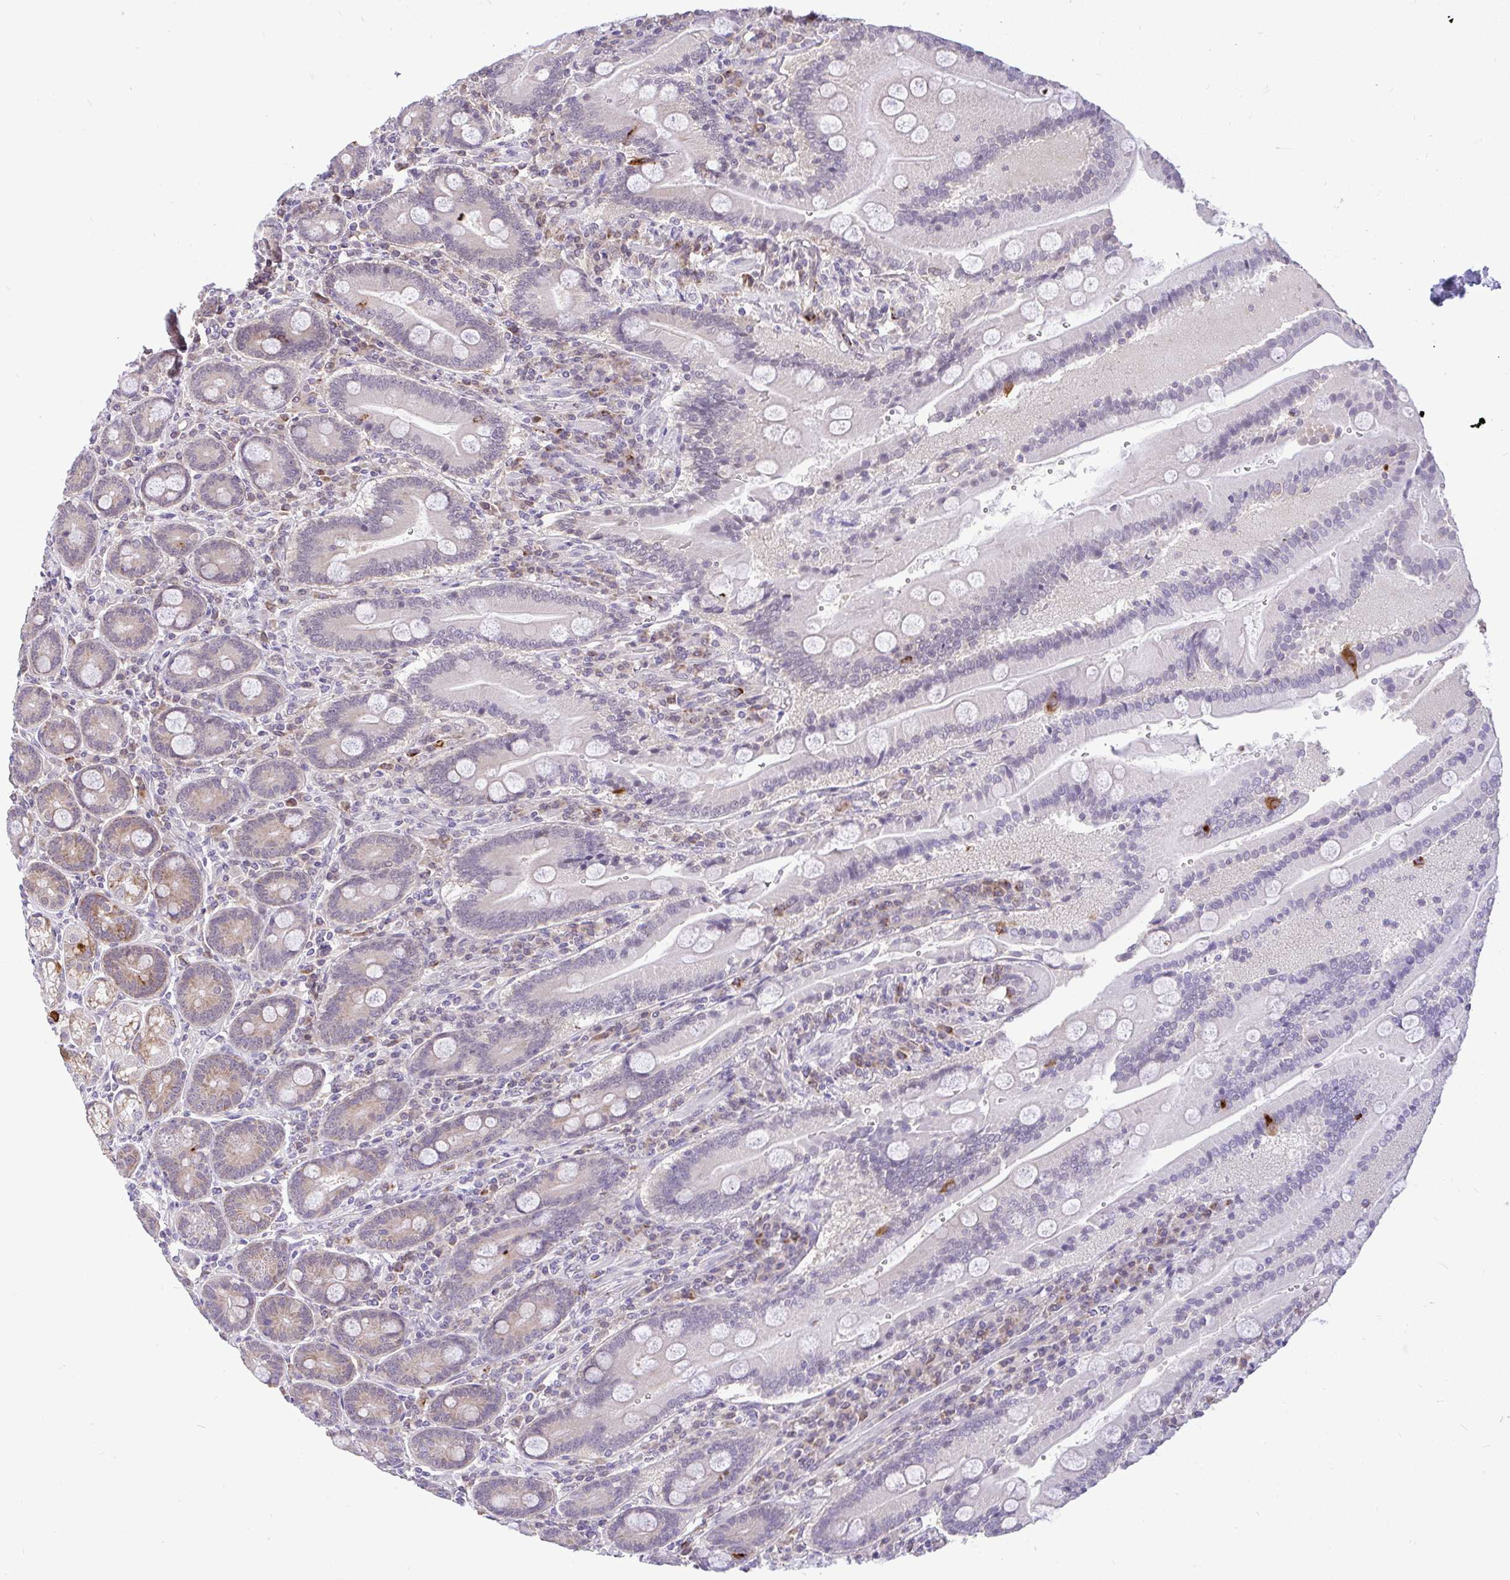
{"staining": {"intensity": "weak", "quantity": "<25%", "location": "cytoplasmic/membranous"}, "tissue": "duodenum", "cell_type": "Glandular cells", "image_type": "normal", "snomed": [{"axis": "morphology", "description": "Normal tissue, NOS"}, {"axis": "topography", "description": "Duodenum"}], "caption": "IHC image of unremarkable duodenum: duodenum stained with DAB (3,3'-diaminobenzidine) displays no significant protein expression in glandular cells.", "gene": "PYCR2", "patient": {"sex": "female", "age": 62}}